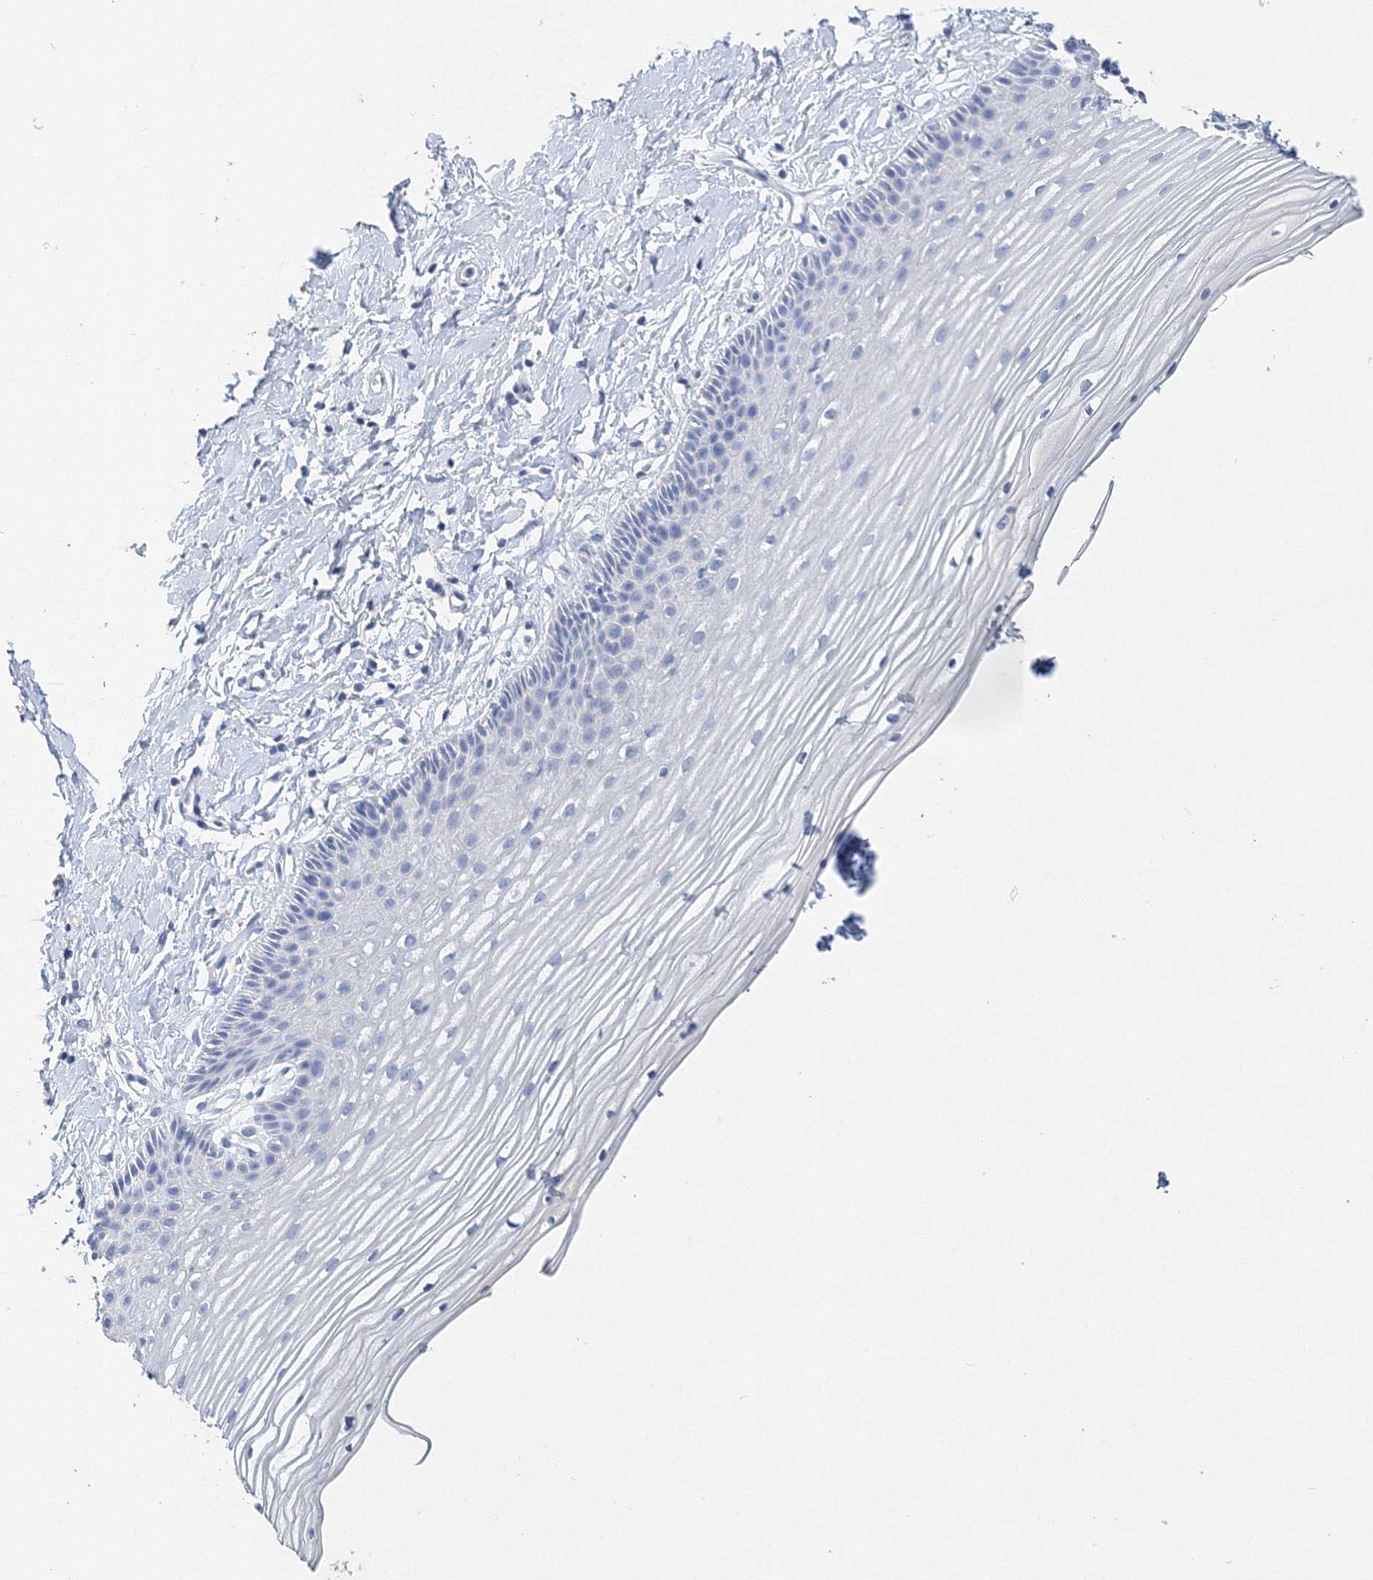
{"staining": {"intensity": "negative", "quantity": "none", "location": "none"}, "tissue": "vagina", "cell_type": "Squamous epithelial cells", "image_type": "normal", "snomed": [{"axis": "morphology", "description": "Normal tissue, NOS"}, {"axis": "topography", "description": "Vagina"}, {"axis": "topography", "description": "Cervix"}], "caption": "Histopathology image shows no significant protein positivity in squamous epithelial cells of unremarkable vagina.", "gene": "OSBPL6", "patient": {"sex": "female", "age": 40}}